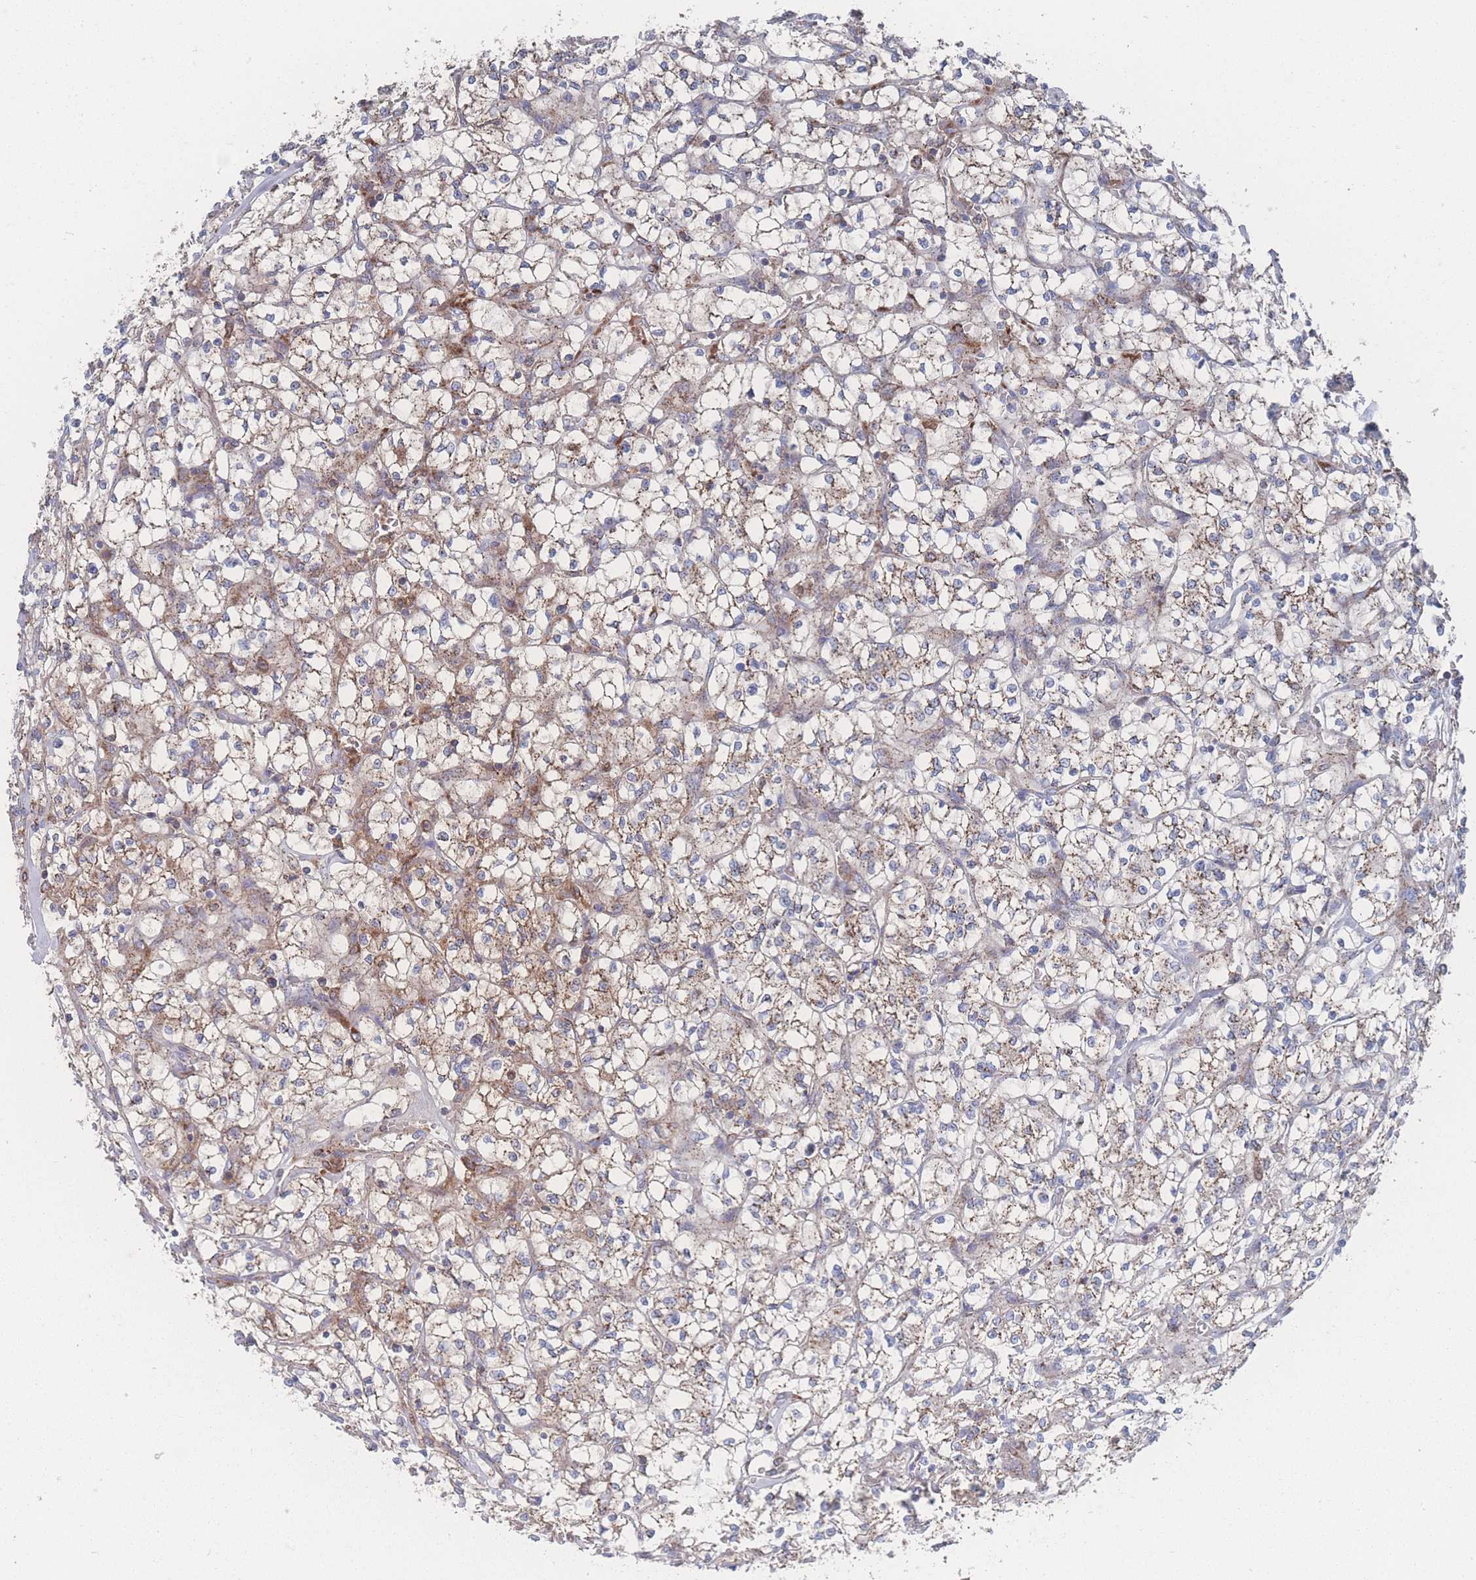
{"staining": {"intensity": "moderate", "quantity": "25%-75%", "location": "cytoplasmic/membranous"}, "tissue": "renal cancer", "cell_type": "Tumor cells", "image_type": "cancer", "snomed": [{"axis": "morphology", "description": "Adenocarcinoma, NOS"}, {"axis": "topography", "description": "Kidney"}], "caption": "Human renal cancer (adenocarcinoma) stained for a protein (brown) displays moderate cytoplasmic/membranous positive staining in approximately 25%-75% of tumor cells.", "gene": "PEX14", "patient": {"sex": "female", "age": 64}}